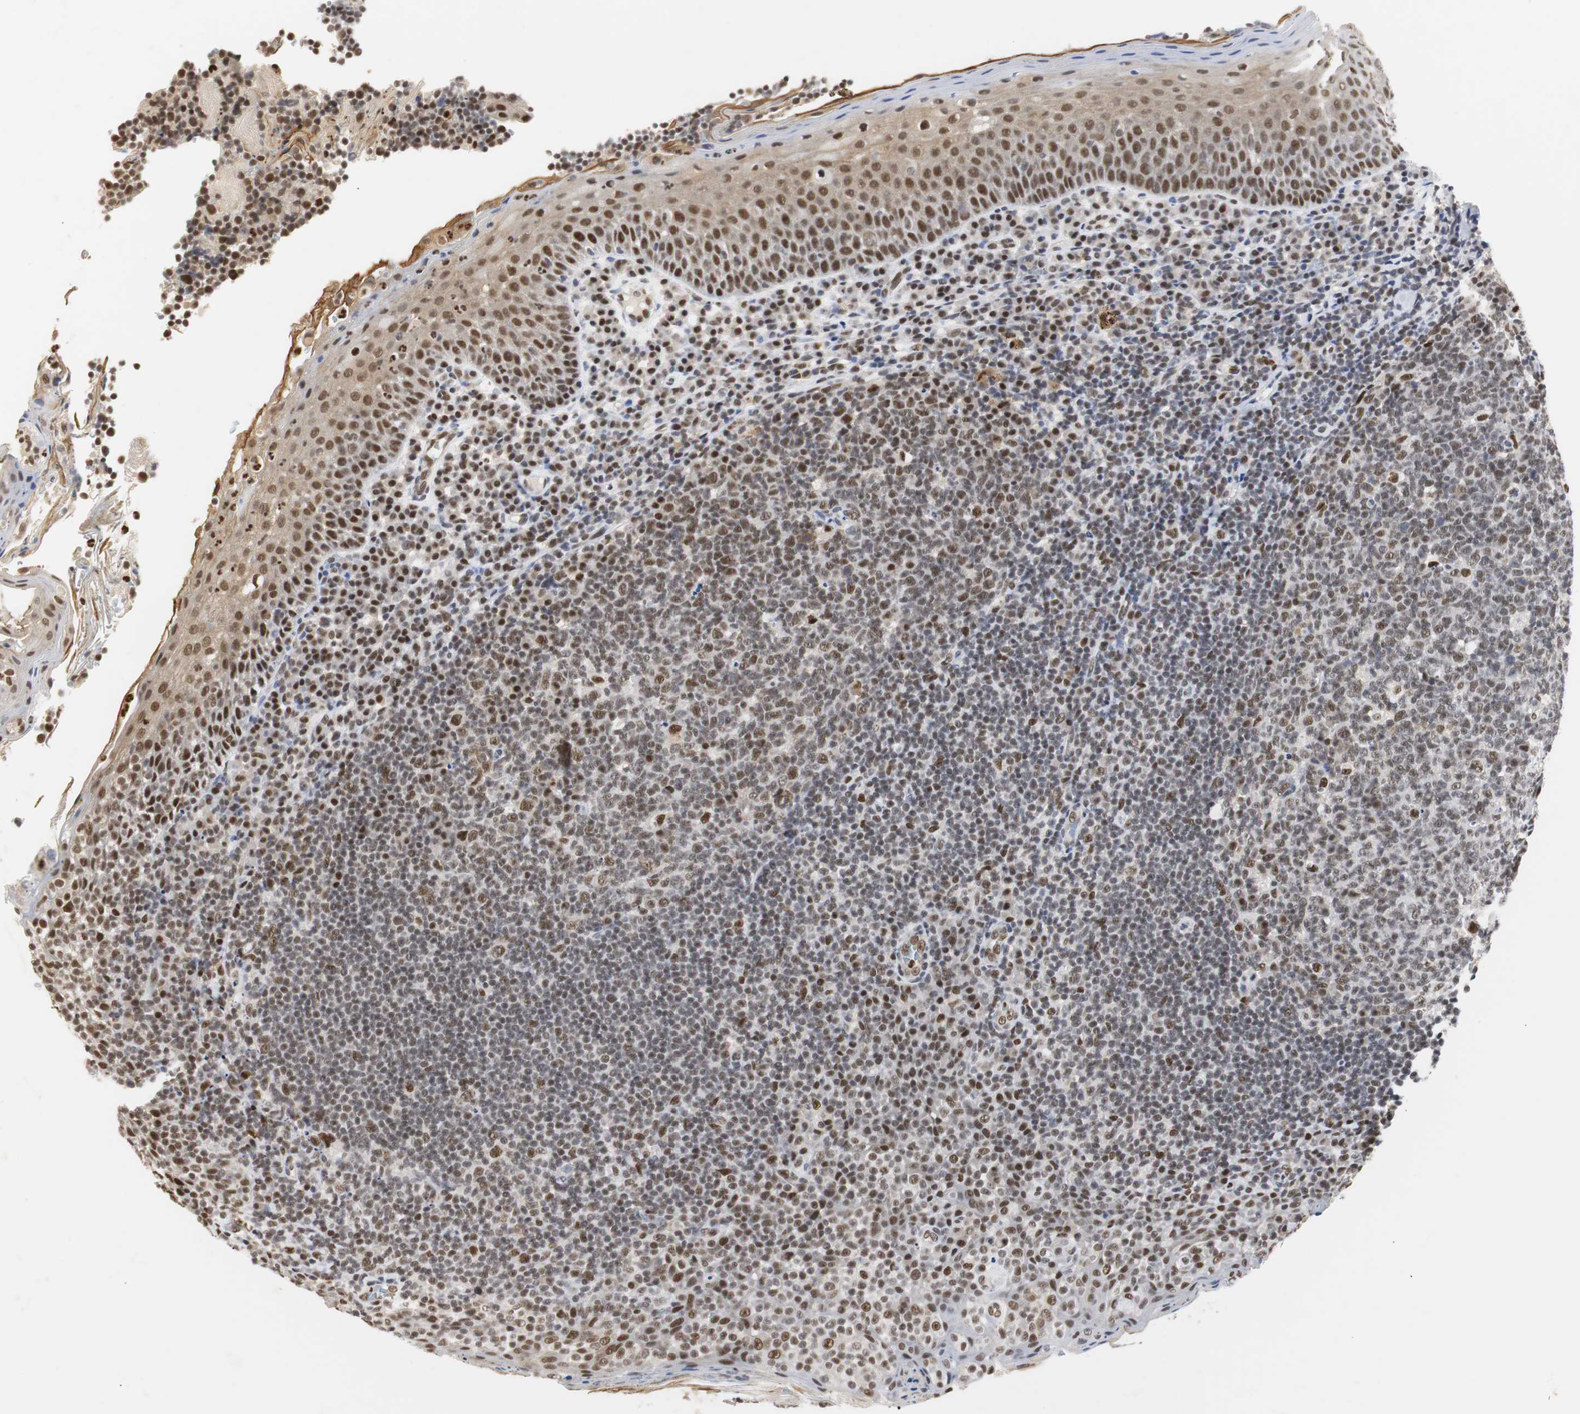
{"staining": {"intensity": "moderate", "quantity": ">75%", "location": "nuclear"}, "tissue": "tonsil", "cell_type": "Germinal center cells", "image_type": "normal", "snomed": [{"axis": "morphology", "description": "Normal tissue, NOS"}, {"axis": "topography", "description": "Tonsil"}], "caption": "Immunohistochemistry staining of normal tonsil, which displays medium levels of moderate nuclear positivity in about >75% of germinal center cells indicating moderate nuclear protein positivity. The staining was performed using DAB (brown) for protein detection and nuclei were counterstained in hematoxylin (blue).", "gene": "ZFC3H1", "patient": {"sex": "male", "age": 17}}